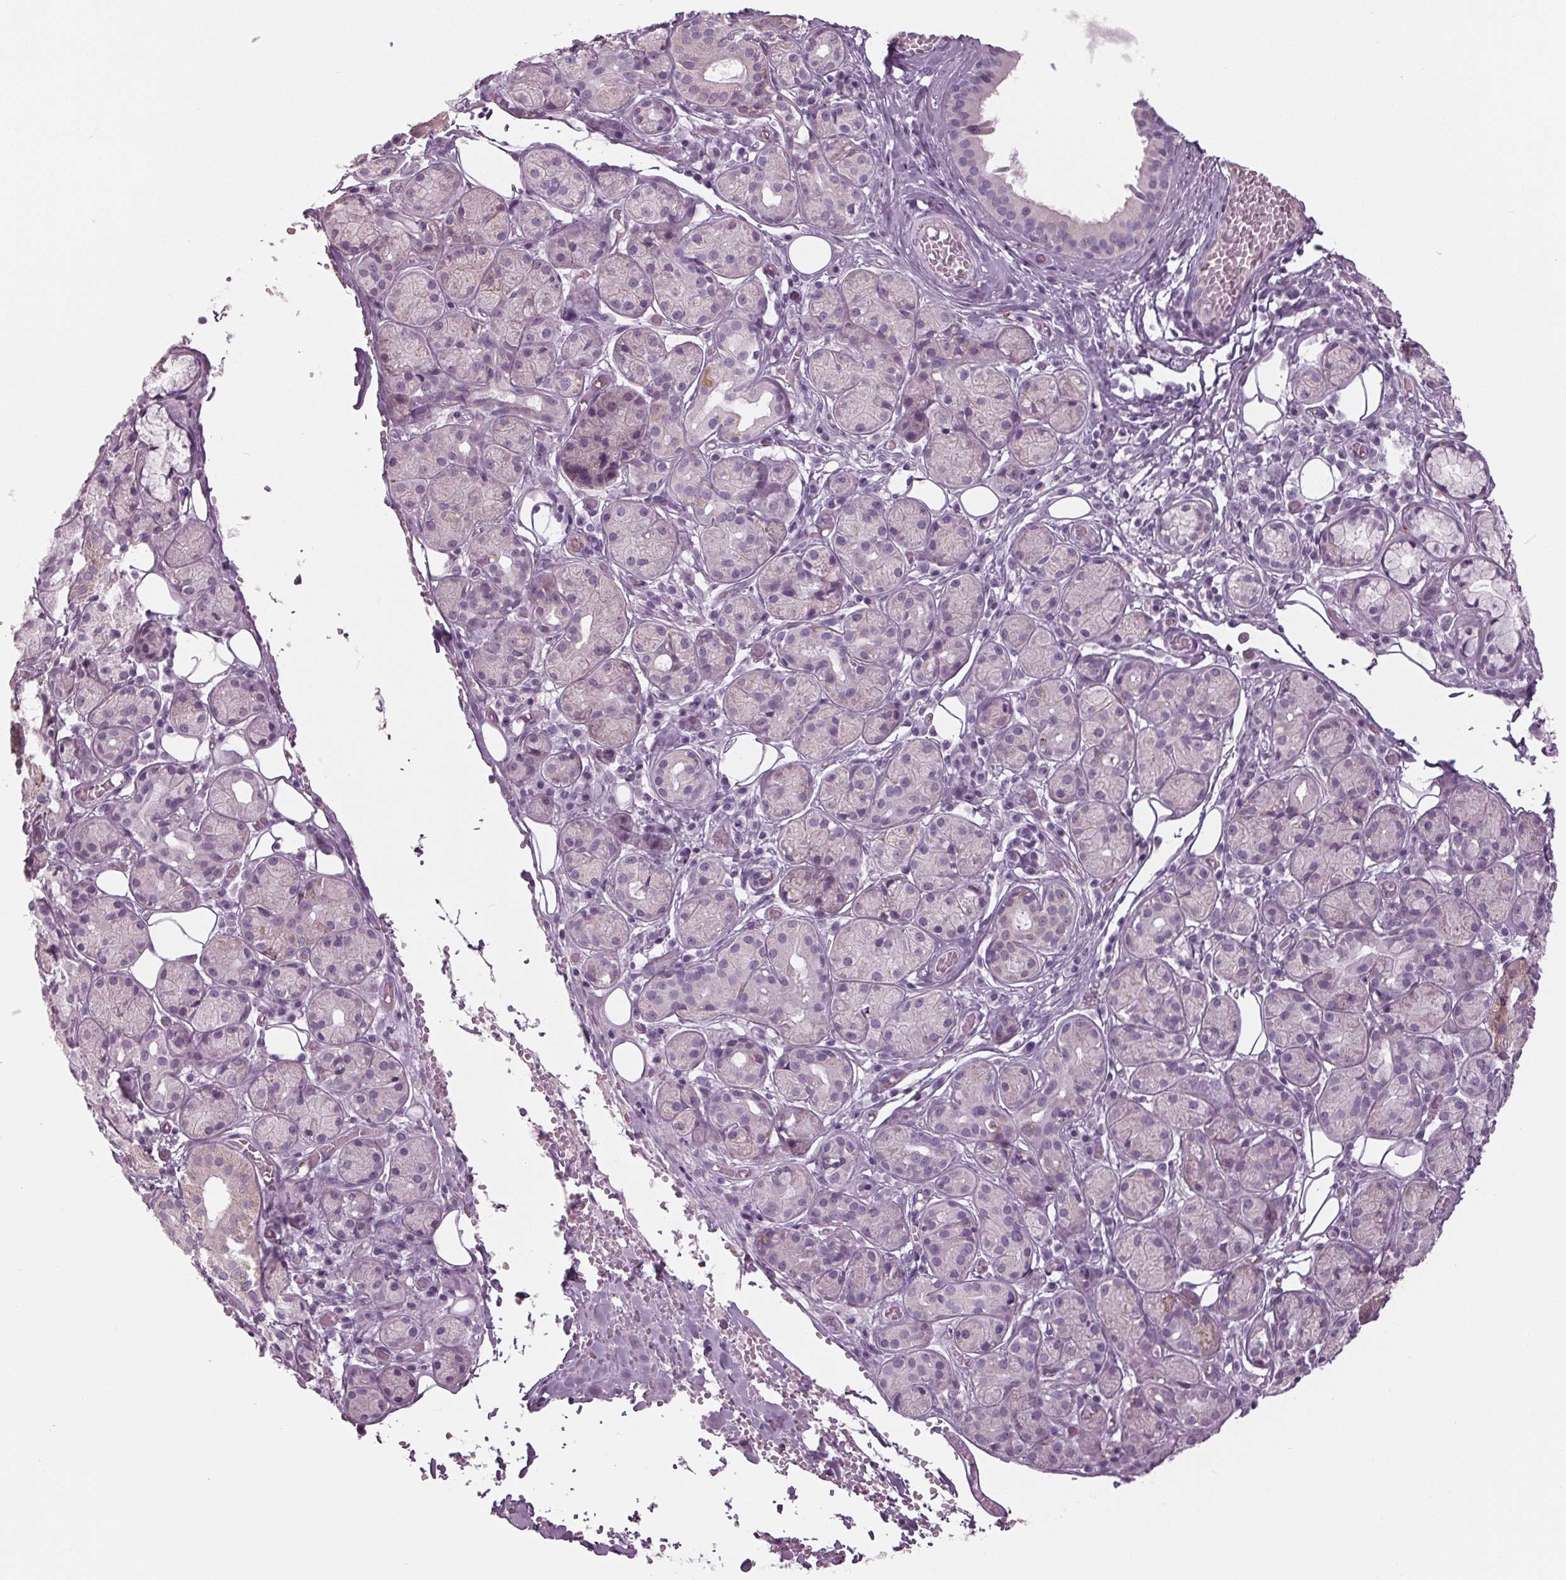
{"staining": {"intensity": "weak", "quantity": "<25%", "location": "cytoplasmic/membranous"}, "tissue": "salivary gland", "cell_type": "Glandular cells", "image_type": "normal", "snomed": [{"axis": "morphology", "description": "Normal tissue, NOS"}, {"axis": "topography", "description": "Salivary gland"}, {"axis": "topography", "description": "Peripheral nerve tissue"}], "caption": "Glandular cells show no significant positivity in unremarkable salivary gland. (Brightfield microscopy of DAB (3,3'-diaminobenzidine) IHC at high magnification).", "gene": "CYP3A43", "patient": {"sex": "male", "age": 71}}